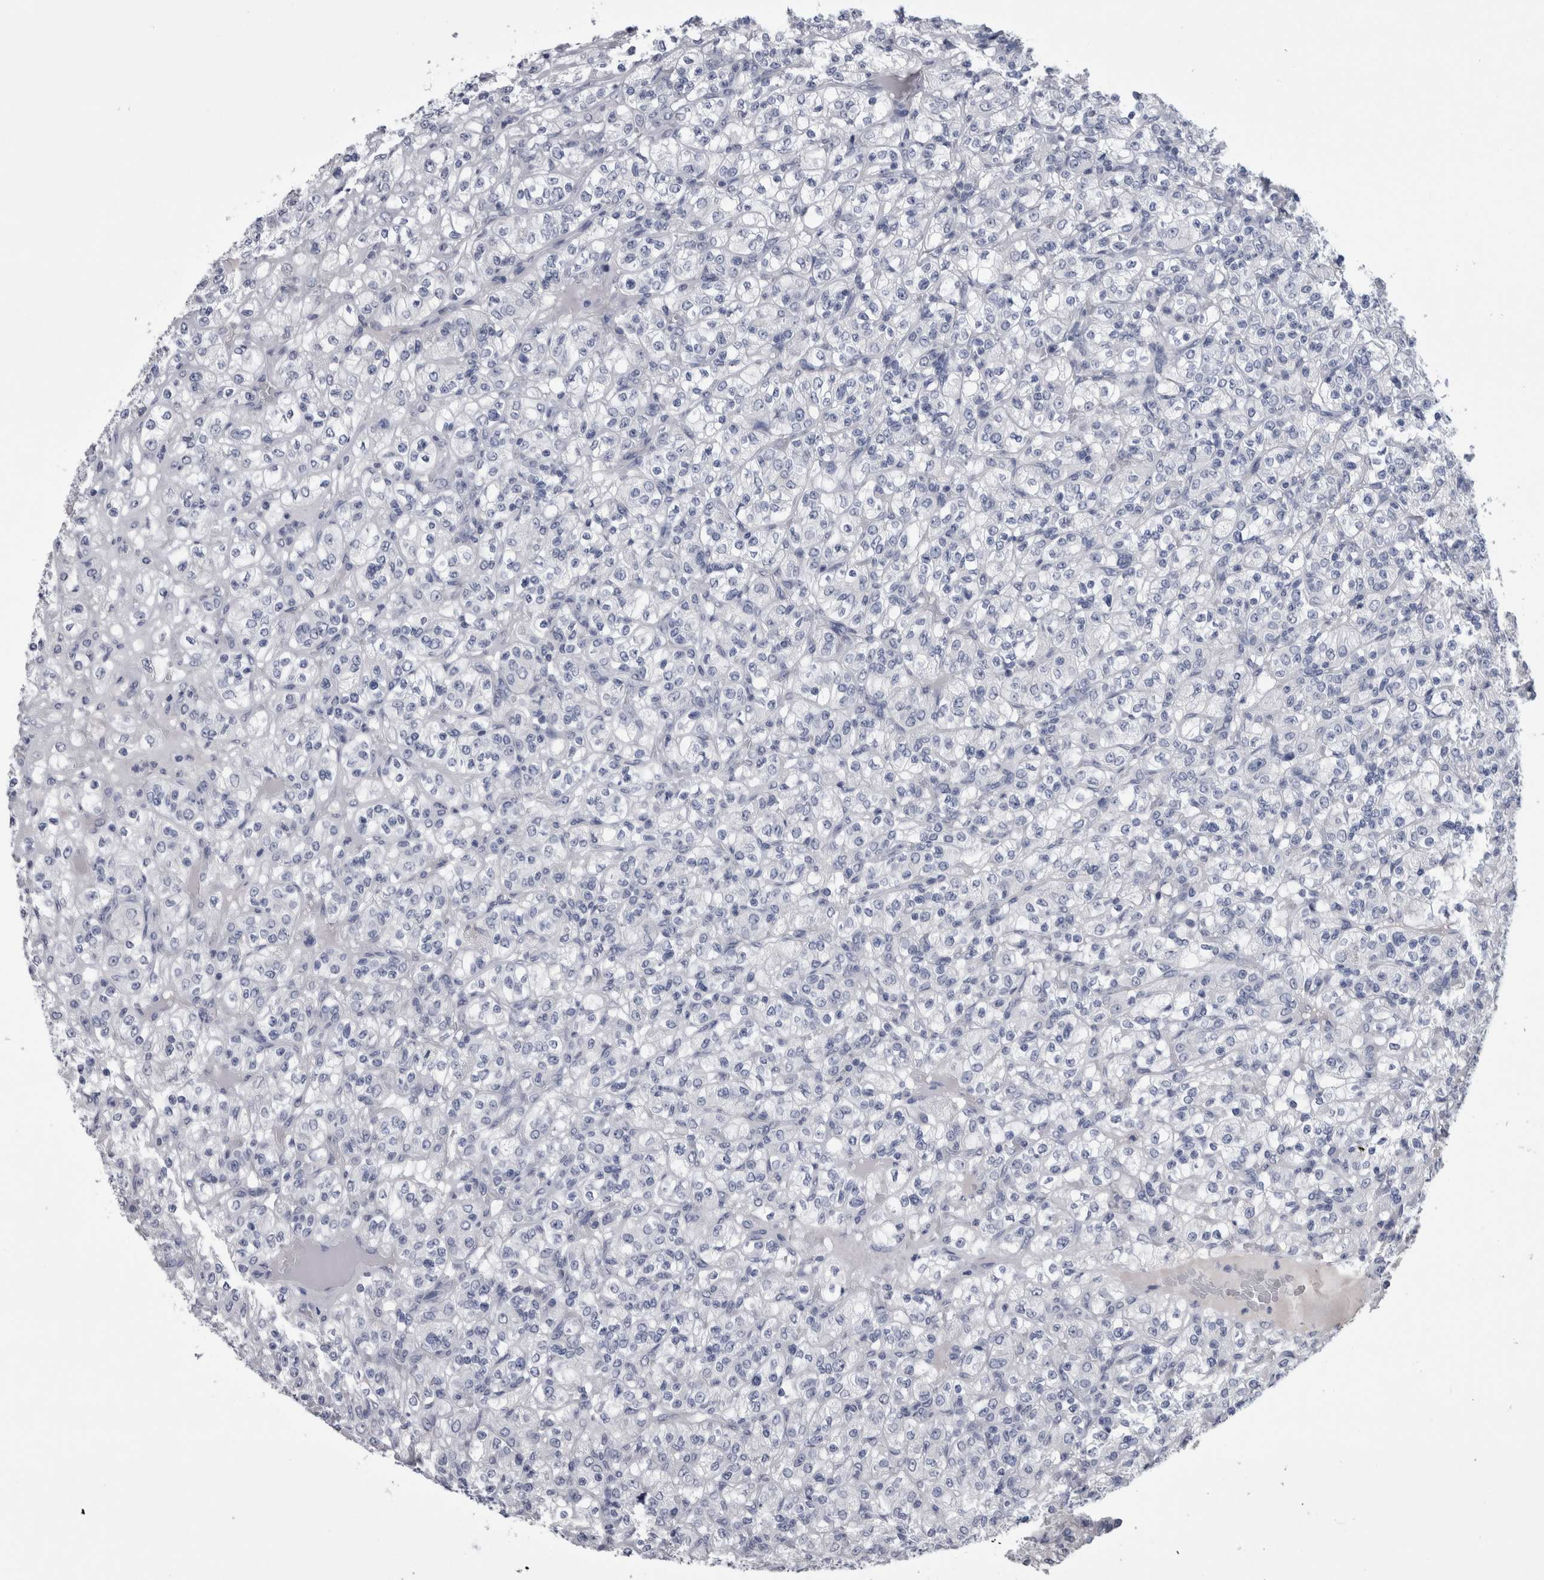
{"staining": {"intensity": "negative", "quantity": "none", "location": "none"}, "tissue": "renal cancer", "cell_type": "Tumor cells", "image_type": "cancer", "snomed": [{"axis": "morphology", "description": "Normal tissue, NOS"}, {"axis": "morphology", "description": "Adenocarcinoma, NOS"}, {"axis": "topography", "description": "Kidney"}], "caption": "Immunohistochemical staining of human renal cancer (adenocarcinoma) displays no significant staining in tumor cells.", "gene": "PAX5", "patient": {"sex": "female", "age": 72}}